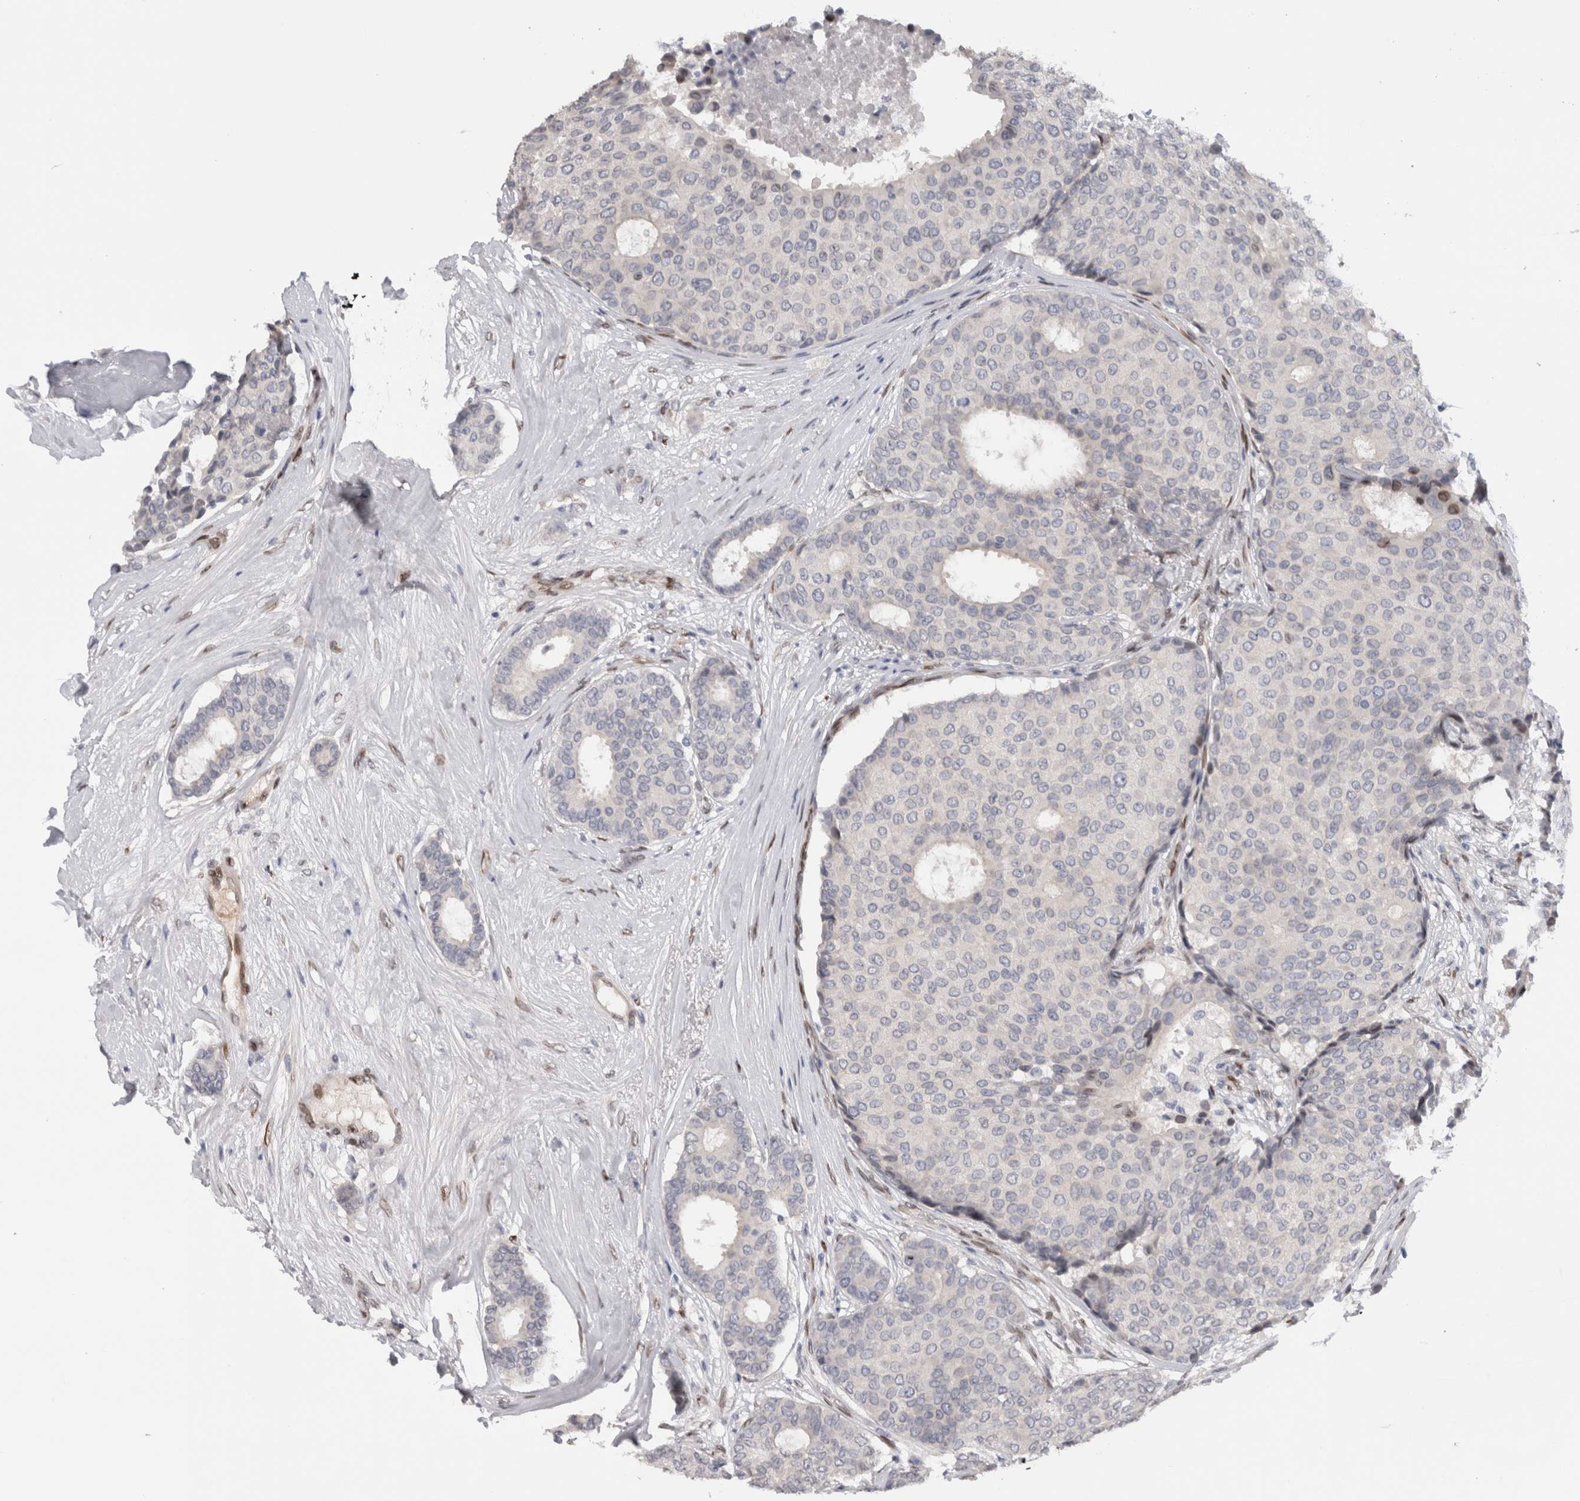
{"staining": {"intensity": "negative", "quantity": "none", "location": "none"}, "tissue": "breast cancer", "cell_type": "Tumor cells", "image_type": "cancer", "snomed": [{"axis": "morphology", "description": "Duct carcinoma"}, {"axis": "topography", "description": "Breast"}], "caption": "This is an immunohistochemistry (IHC) micrograph of intraductal carcinoma (breast). There is no positivity in tumor cells.", "gene": "DMTN", "patient": {"sex": "female", "age": 75}}